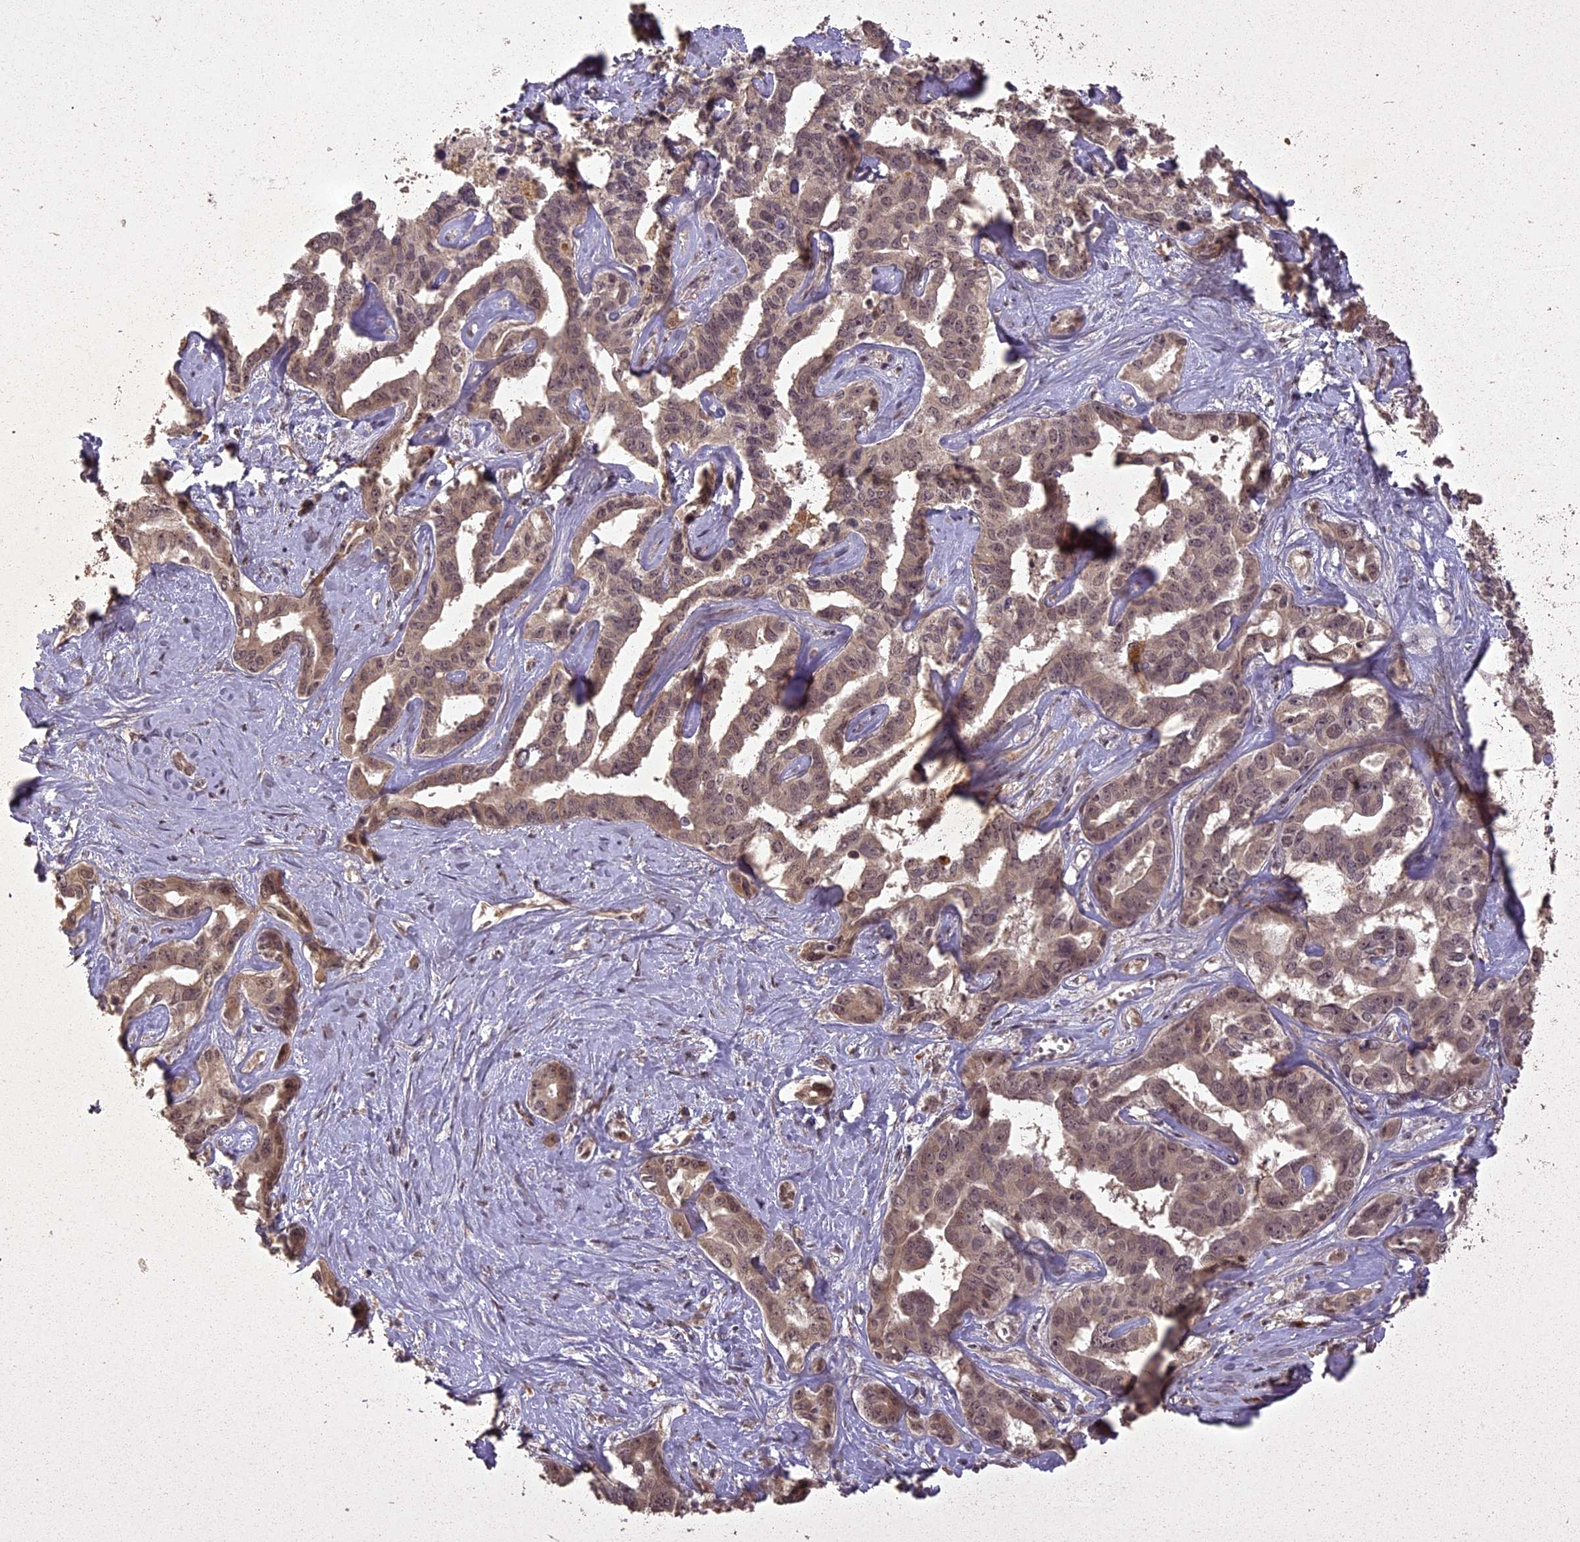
{"staining": {"intensity": "moderate", "quantity": ">75%", "location": "cytoplasmic/membranous,nuclear"}, "tissue": "liver cancer", "cell_type": "Tumor cells", "image_type": "cancer", "snomed": [{"axis": "morphology", "description": "Cholangiocarcinoma"}, {"axis": "topography", "description": "Liver"}], "caption": "Tumor cells reveal medium levels of moderate cytoplasmic/membranous and nuclear positivity in approximately >75% of cells in human cholangiocarcinoma (liver).", "gene": "LIN37", "patient": {"sex": "male", "age": 59}}